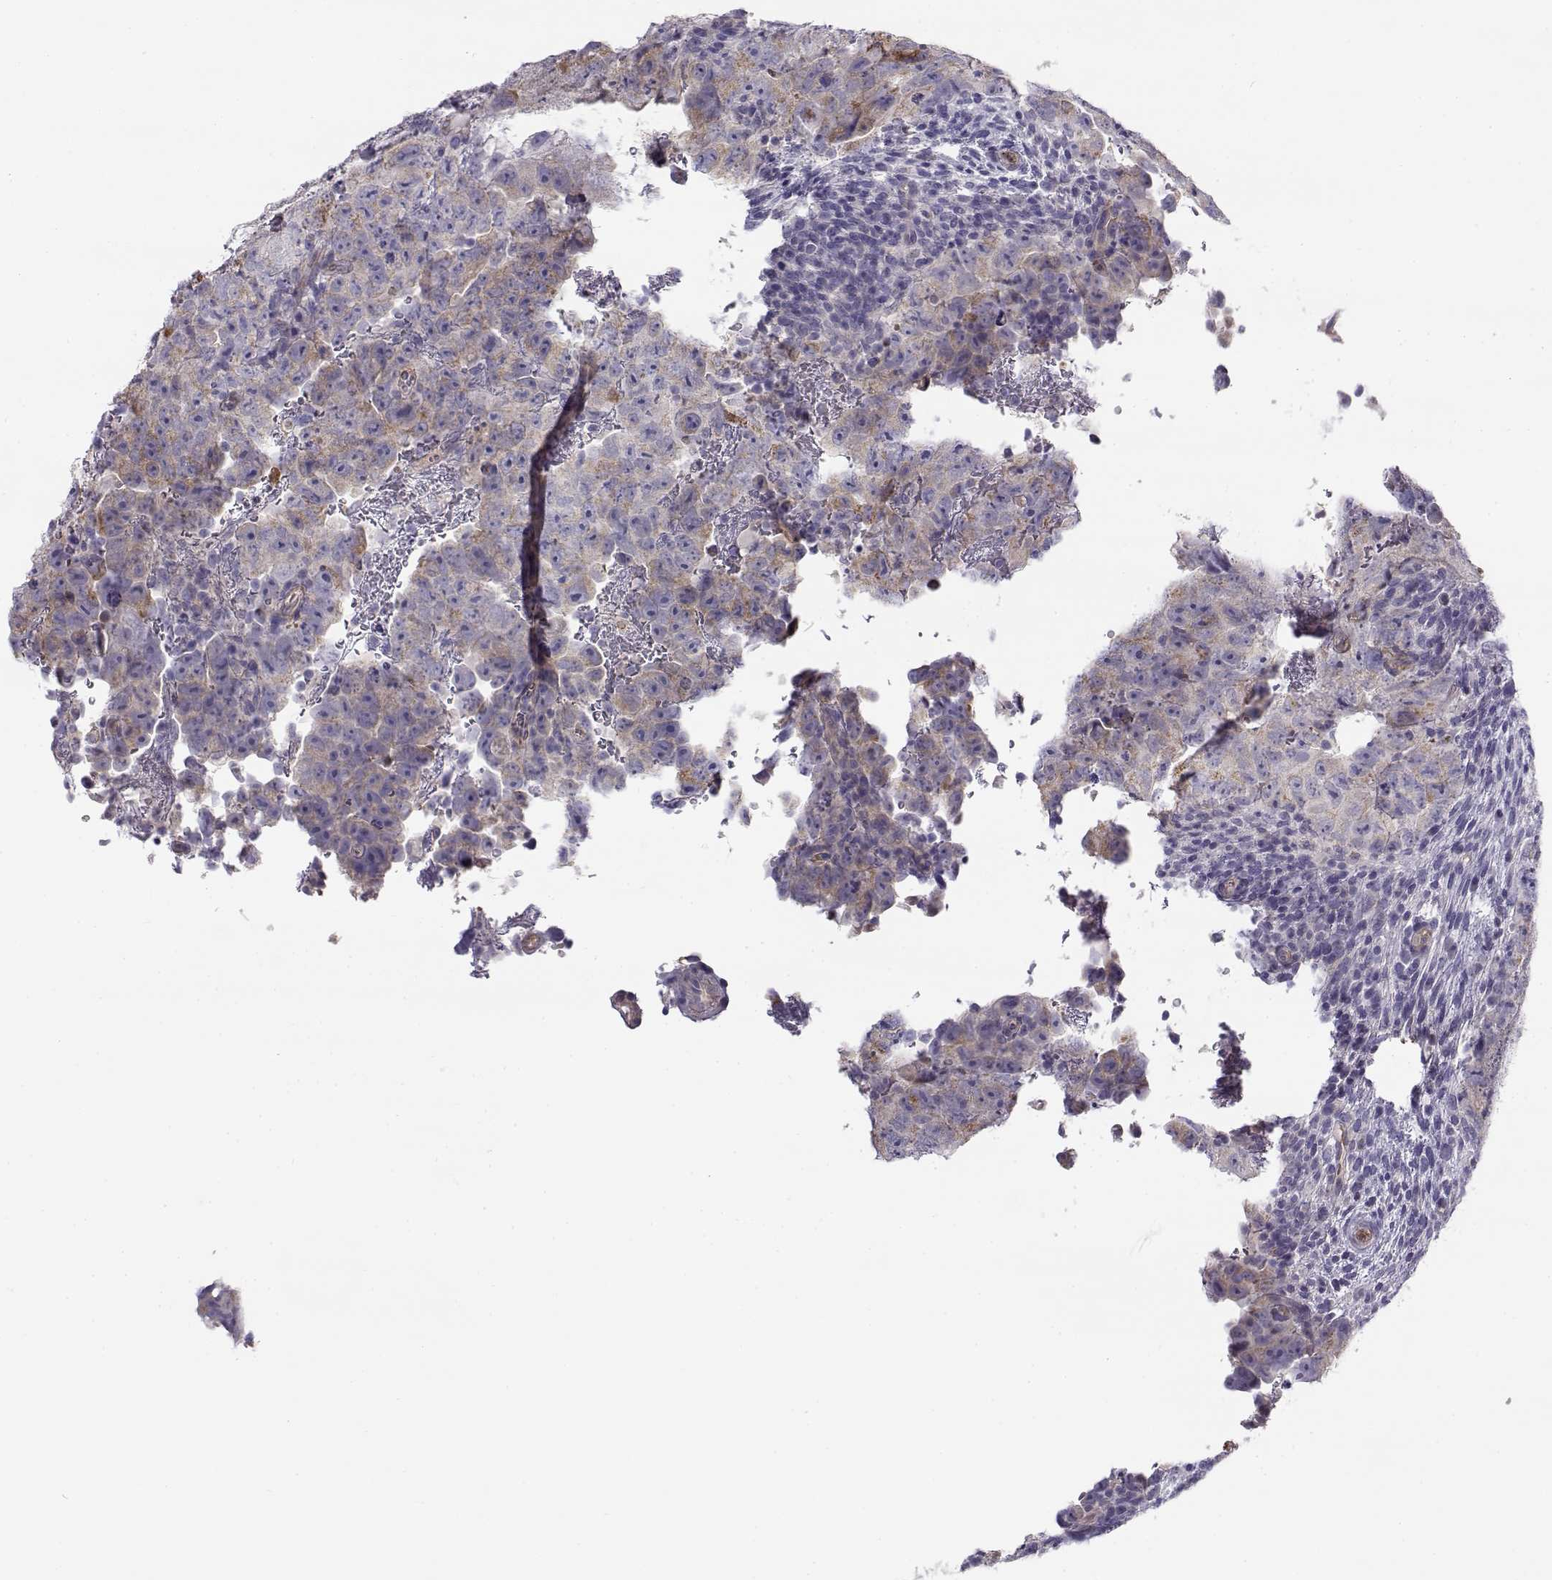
{"staining": {"intensity": "weak", "quantity": "25%-75%", "location": "cytoplasmic/membranous"}, "tissue": "testis cancer", "cell_type": "Tumor cells", "image_type": "cancer", "snomed": [{"axis": "morphology", "description": "Carcinoma, Embryonal, NOS"}, {"axis": "topography", "description": "Testis"}], "caption": "There is low levels of weak cytoplasmic/membranous expression in tumor cells of testis cancer (embryonal carcinoma), as demonstrated by immunohistochemical staining (brown color).", "gene": "MYO1A", "patient": {"sex": "male", "age": 24}}